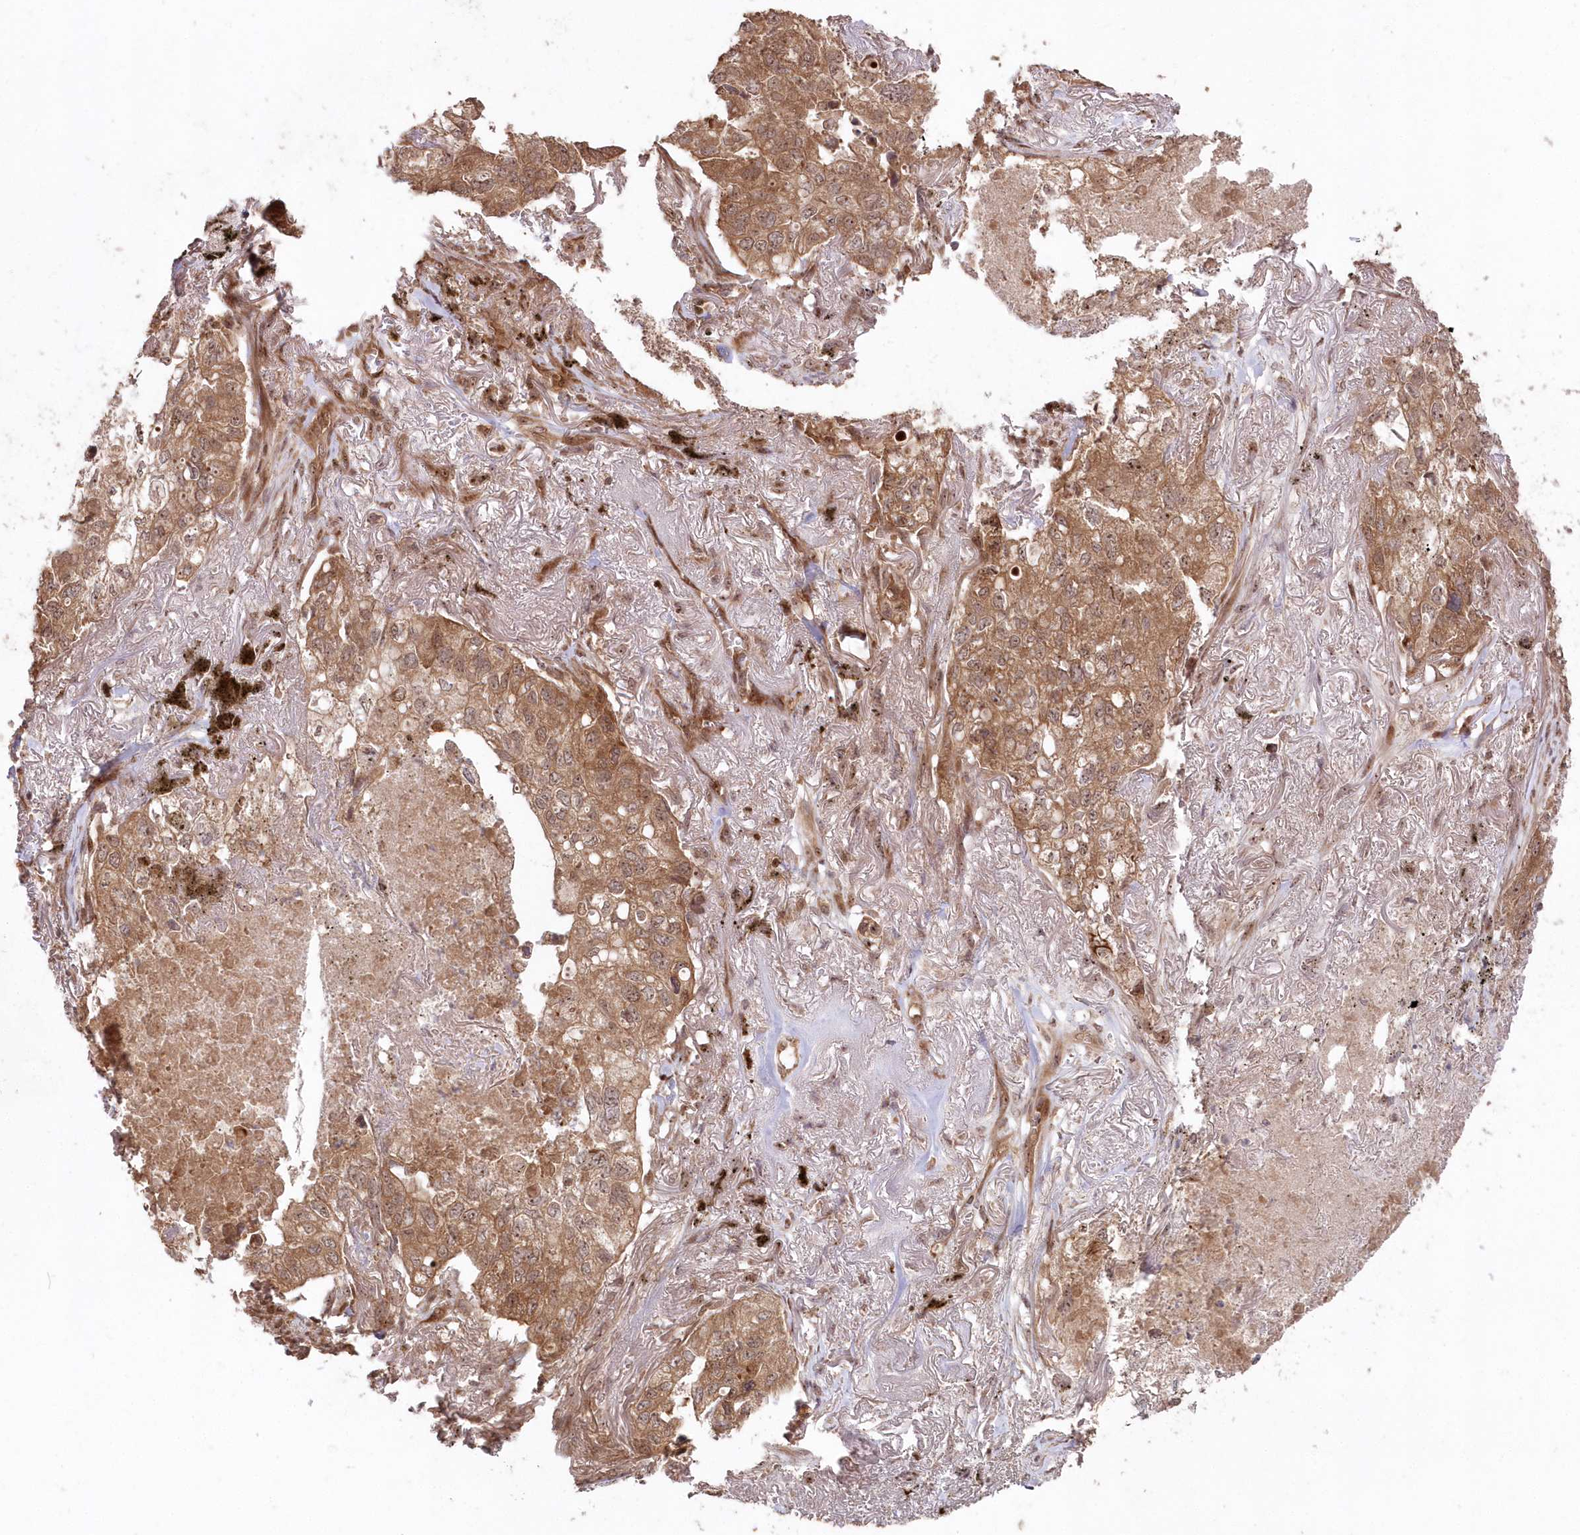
{"staining": {"intensity": "moderate", "quantity": ">75%", "location": "cytoplasmic/membranous"}, "tissue": "lung cancer", "cell_type": "Tumor cells", "image_type": "cancer", "snomed": [{"axis": "morphology", "description": "Adenocarcinoma, NOS"}, {"axis": "topography", "description": "Lung"}], "caption": "This histopathology image shows IHC staining of lung adenocarcinoma, with medium moderate cytoplasmic/membranous expression in about >75% of tumor cells.", "gene": "SERINC1", "patient": {"sex": "male", "age": 65}}